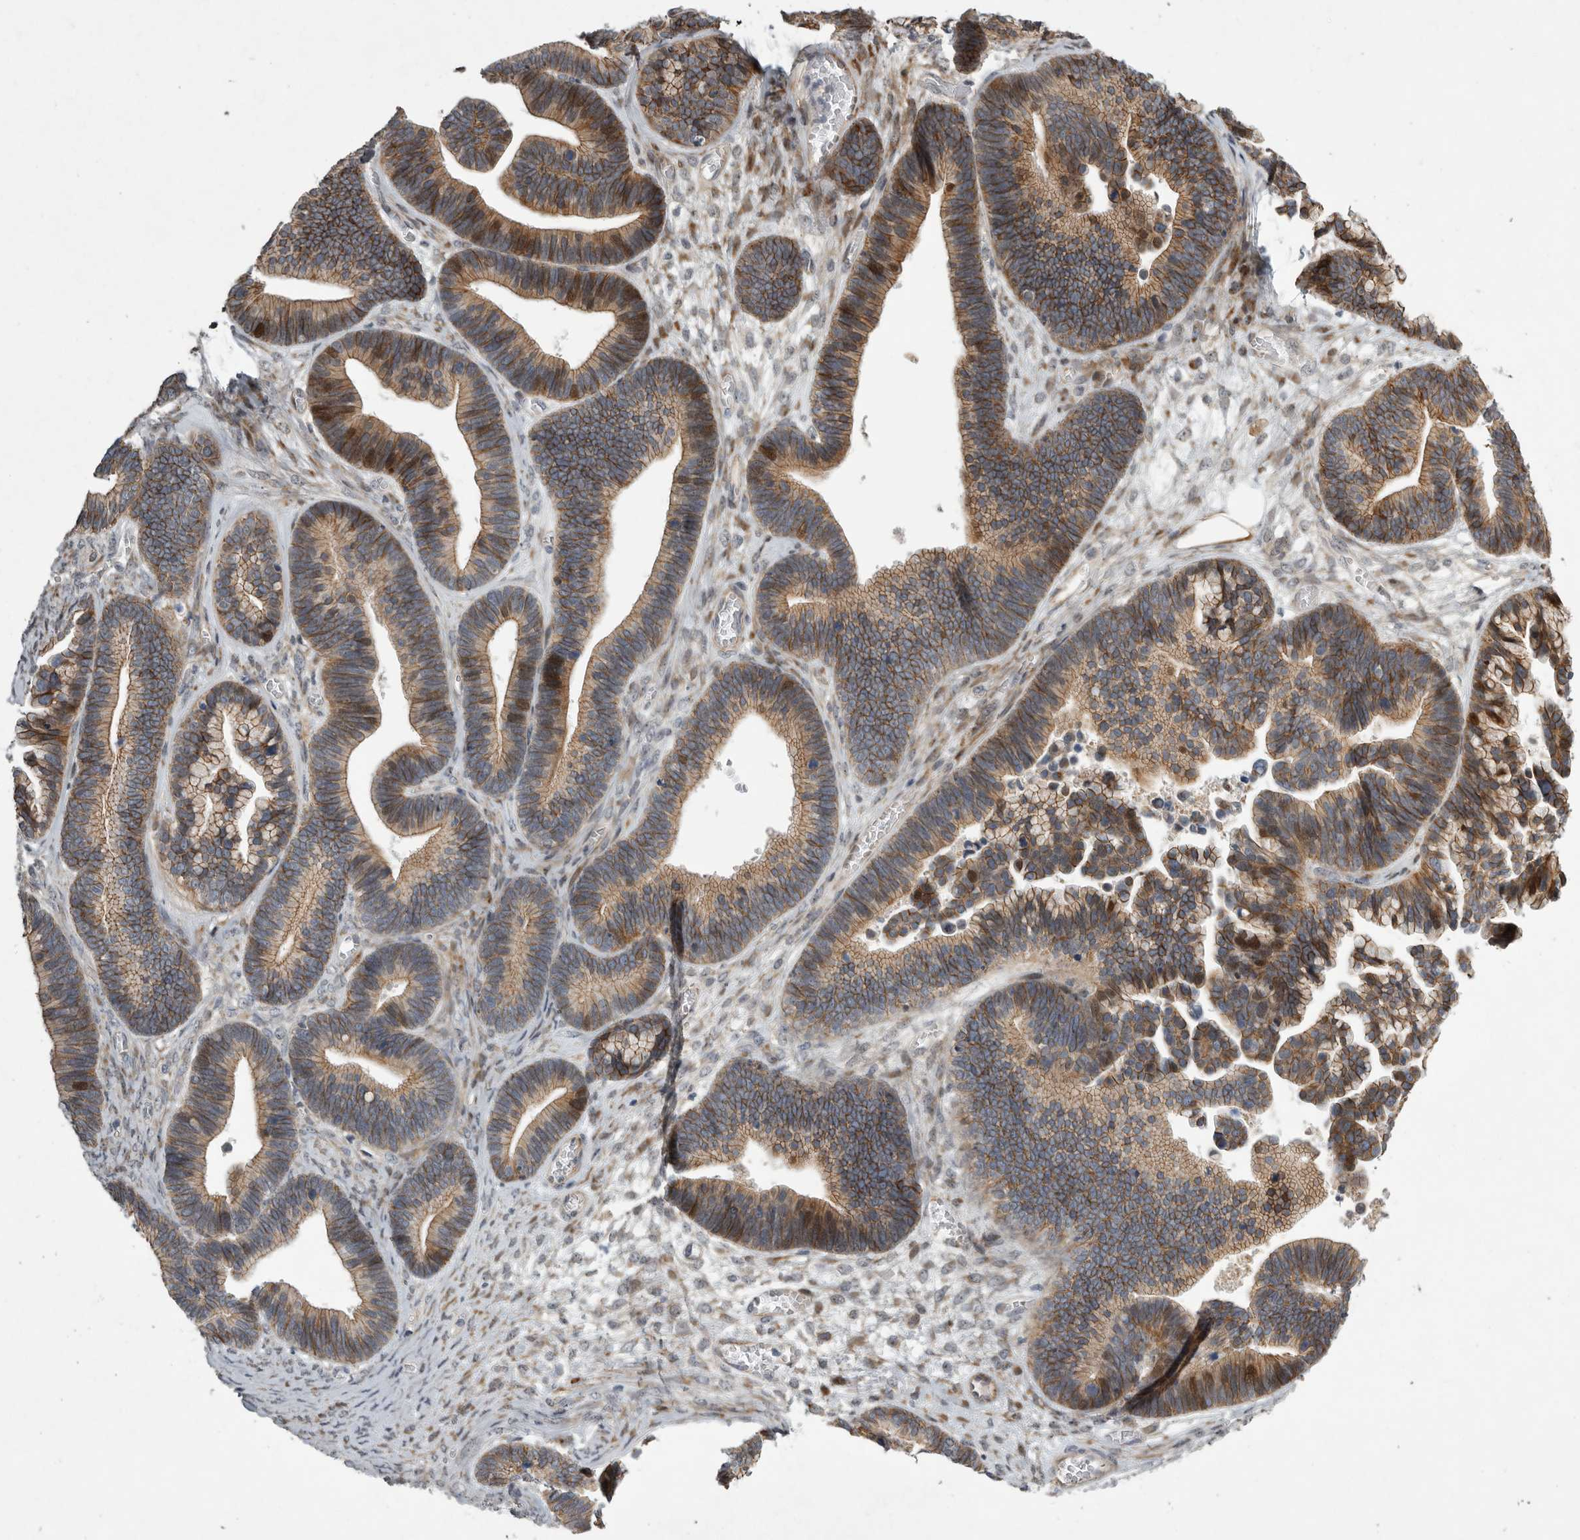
{"staining": {"intensity": "moderate", "quantity": ">75%", "location": "cytoplasmic/membranous,nuclear"}, "tissue": "ovarian cancer", "cell_type": "Tumor cells", "image_type": "cancer", "snomed": [{"axis": "morphology", "description": "Cystadenocarcinoma, serous, NOS"}, {"axis": "topography", "description": "Ovary"}], "caption": "Immunohistochemical staining of ovarian serous cystadenocarcinoma demonstrates medium levels of moderate cytoplasmic/membranous and nuclear expression in about >75% of tumor cells.", "gene": "MPDZ", "patient": {"sex": "female", "age": 56}}